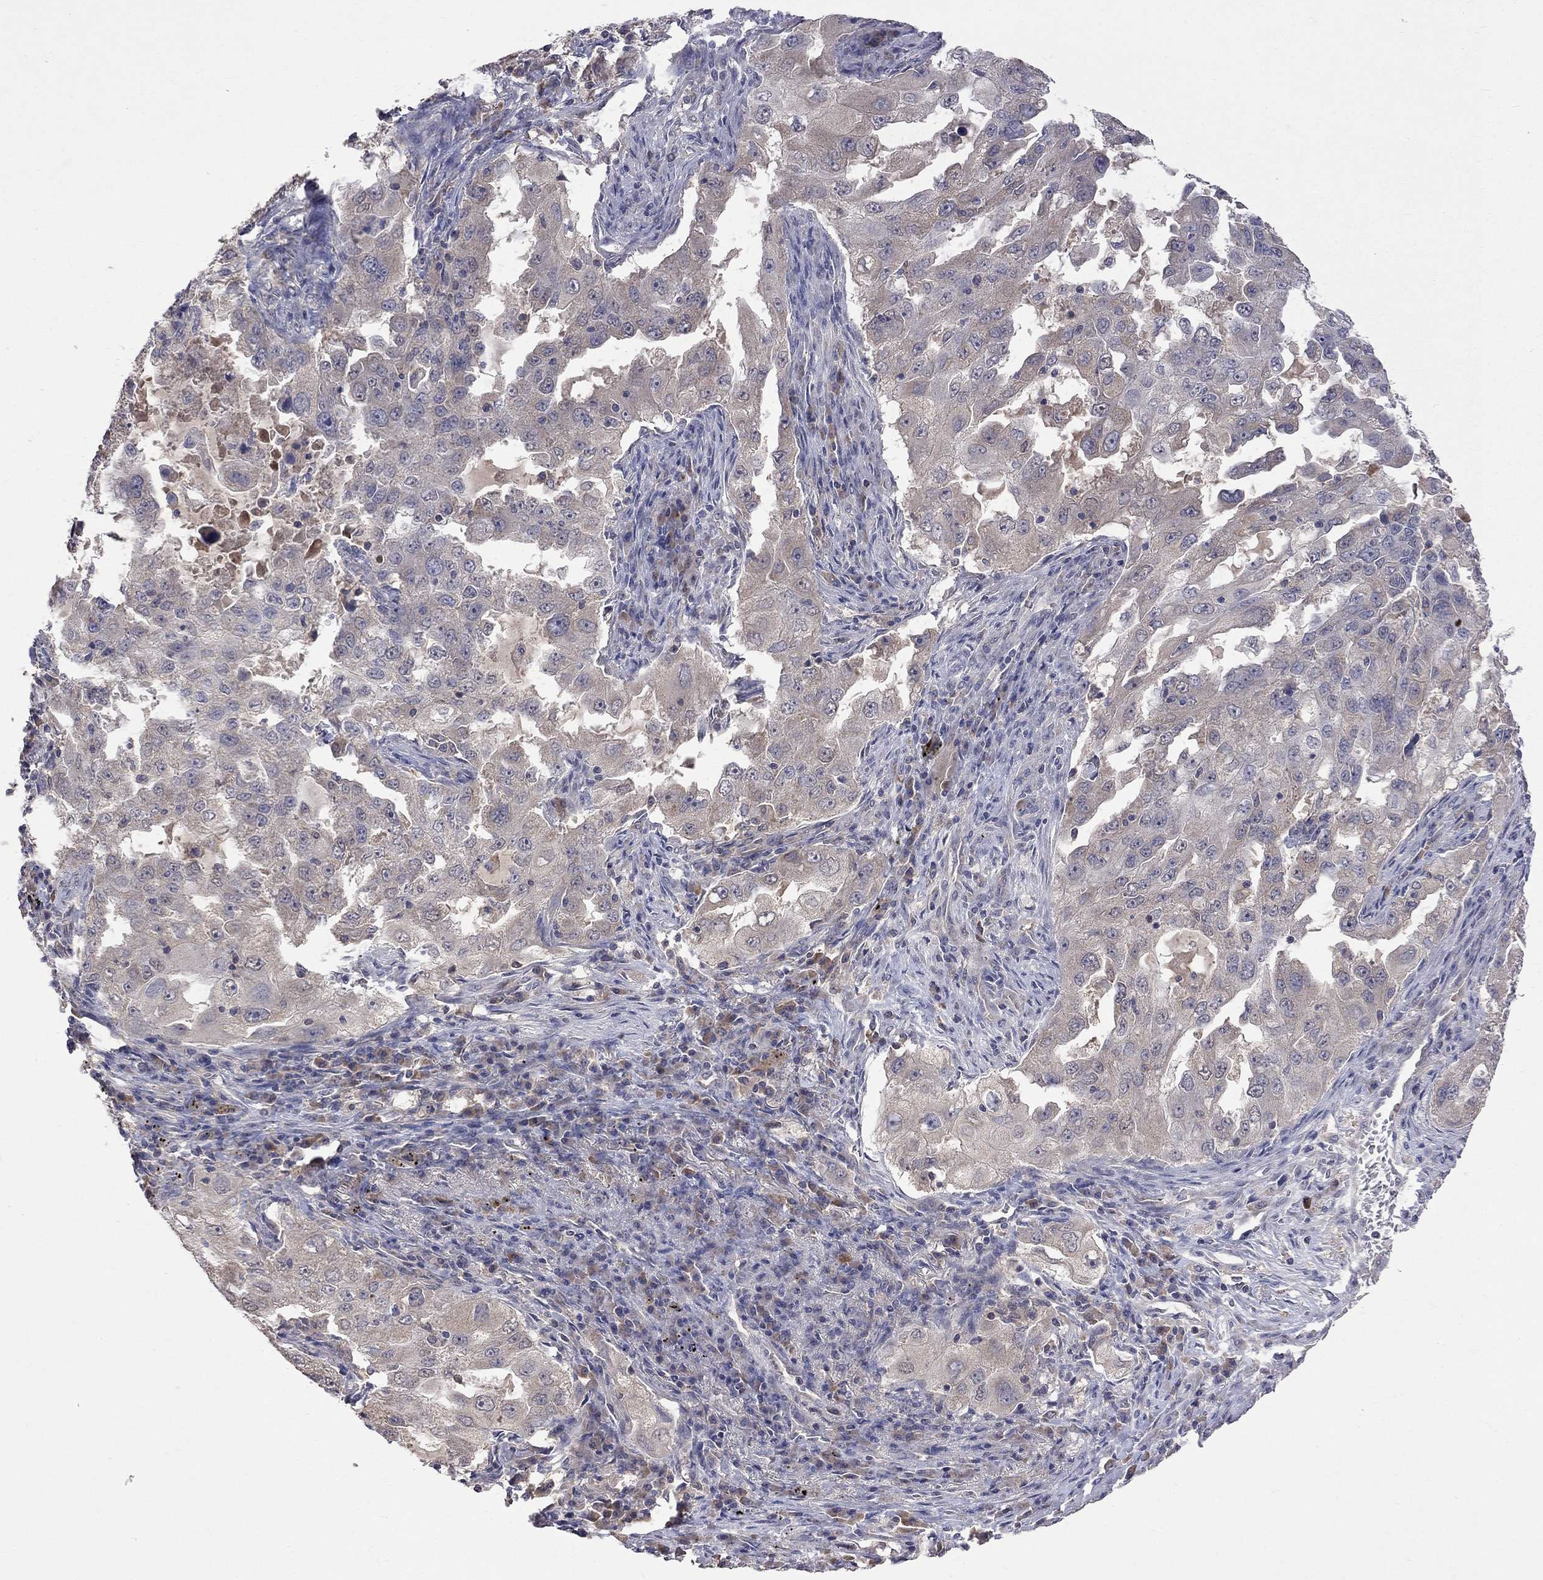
{"staining": {"intensity": "weak", "quantity": "25%-75%", "location": "cytoplasmic/membranous"}, "tissue": "lung cancer", "cell_type": "Tumor cells", "image_type": "cancer", "snomed": [{"axis": "morphology", "description": "Adenocarcinoma, NOS"}, {"axis": "topography", "description": "Lung"}], "caption": "High-magnification brightfield microscopy of lung cancer (adenocarcinoma) stained with DAB (3,3'-diaminobenzidine) (brown) and counterstained with hematoxylin (blue). tumor cells exhibit weak cytoplasmic/membranous expression is appreciated in about25%-75% of cells. (Stains: DAB (3,3'-diaminobenzidine) in brown, nuclei in blue, Microscopy: brightfield microscopy at high magnification).", "gene": "HTR6", "patient": {"sex": "female", "age": 61}}